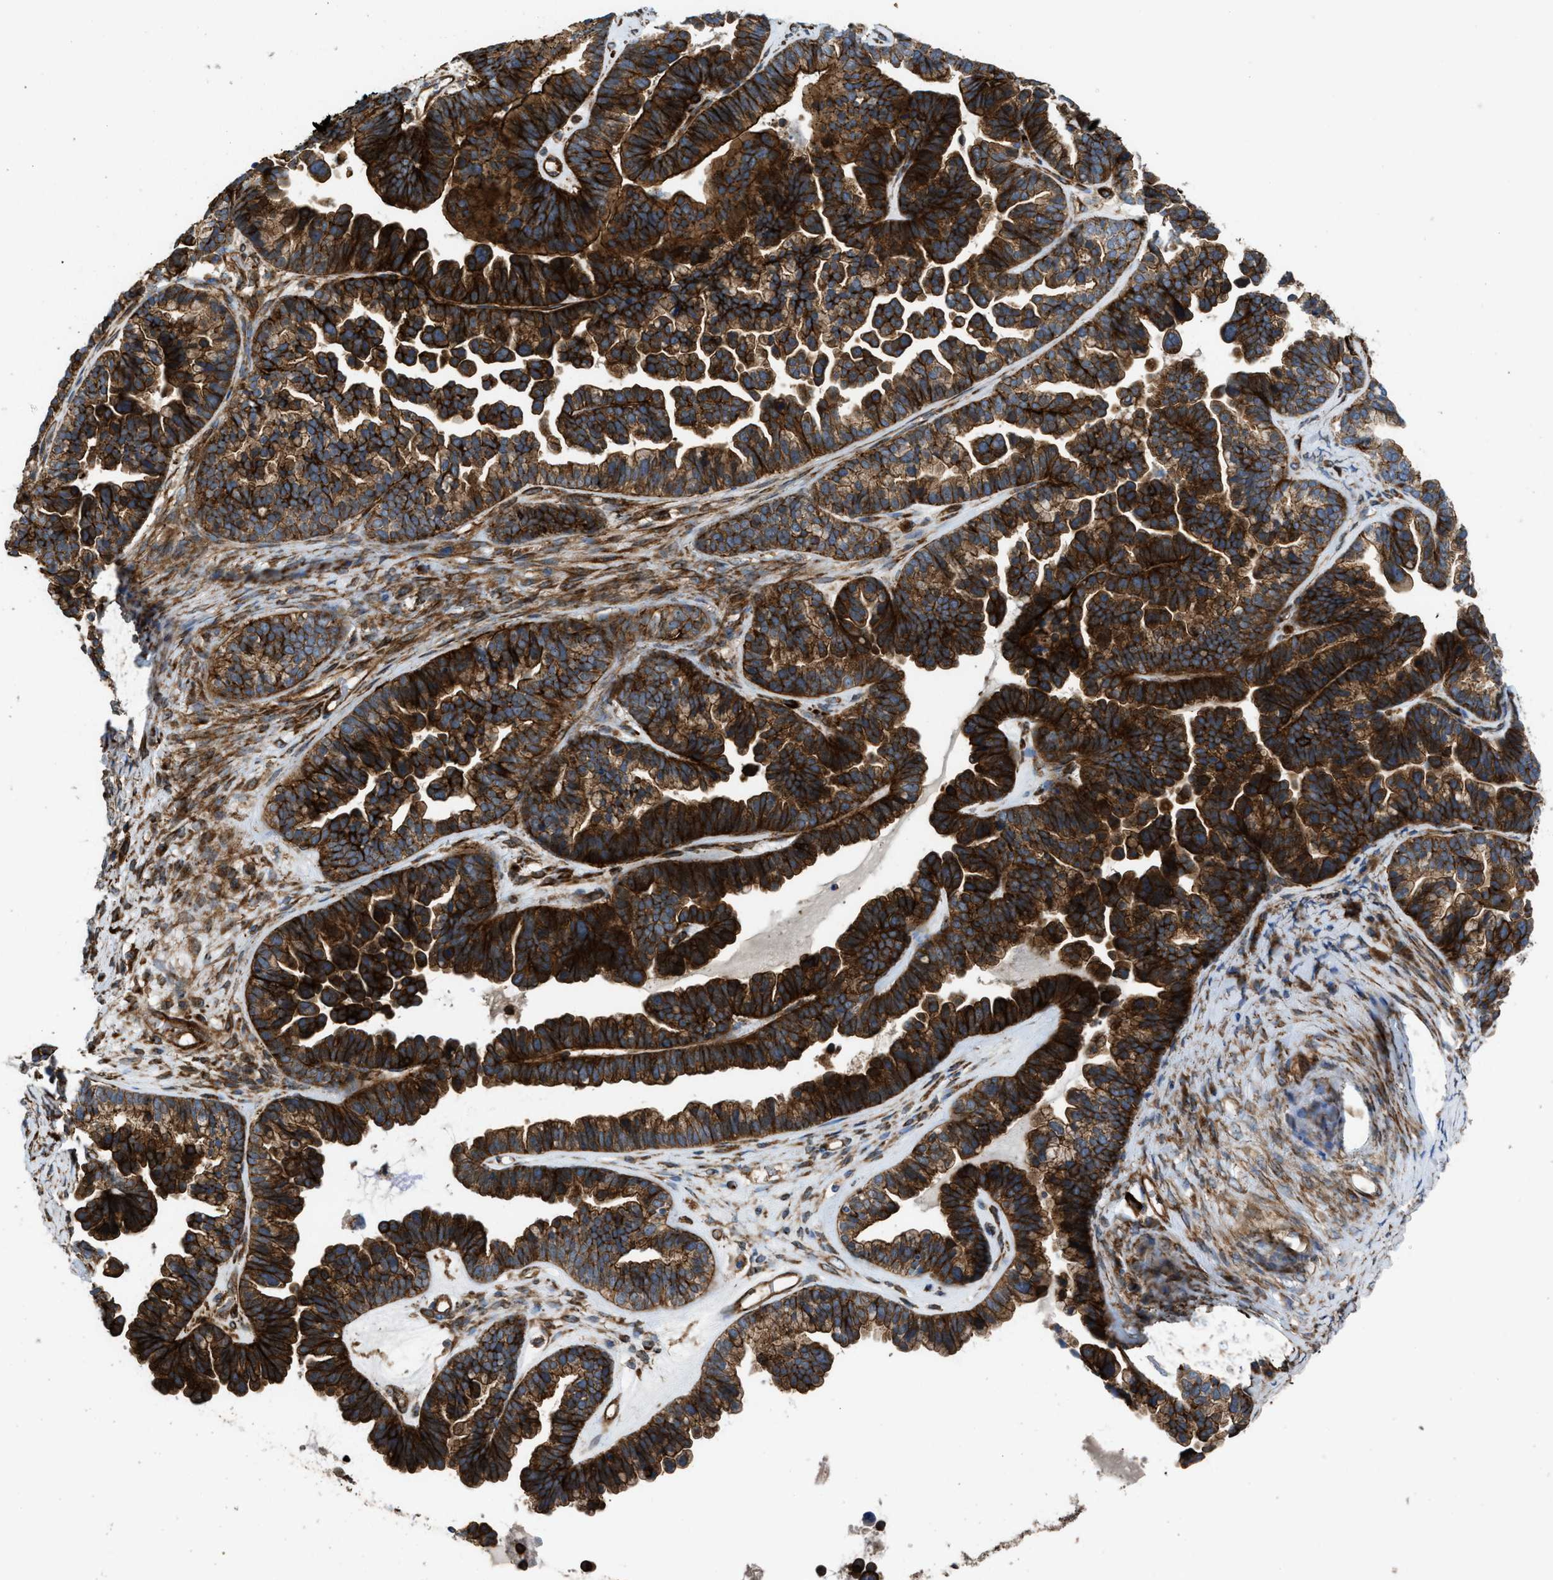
{"staining": {"intensity": "strong", "quantity": ">75%", "location": "cytoplasmic/membranous"}, "tissue": "ovarian cancer", "cell_type": "Tumor cells", "image_type": "cancer", "snomed": [{"axis": "morphology", "description": "Cystadenocarcinoma, serous, NOS"}, {"axis": "topography", "description": "Ovary"}], "caption": "Ovarian serous cystadenocarcinoma stained for a protein (brown) demonstrates strong cytoplasmic/membranous positive staining in about >75% of tumor cells.", "gene": "EGLN1", "patient": {"sex": "female", "age": 56}}